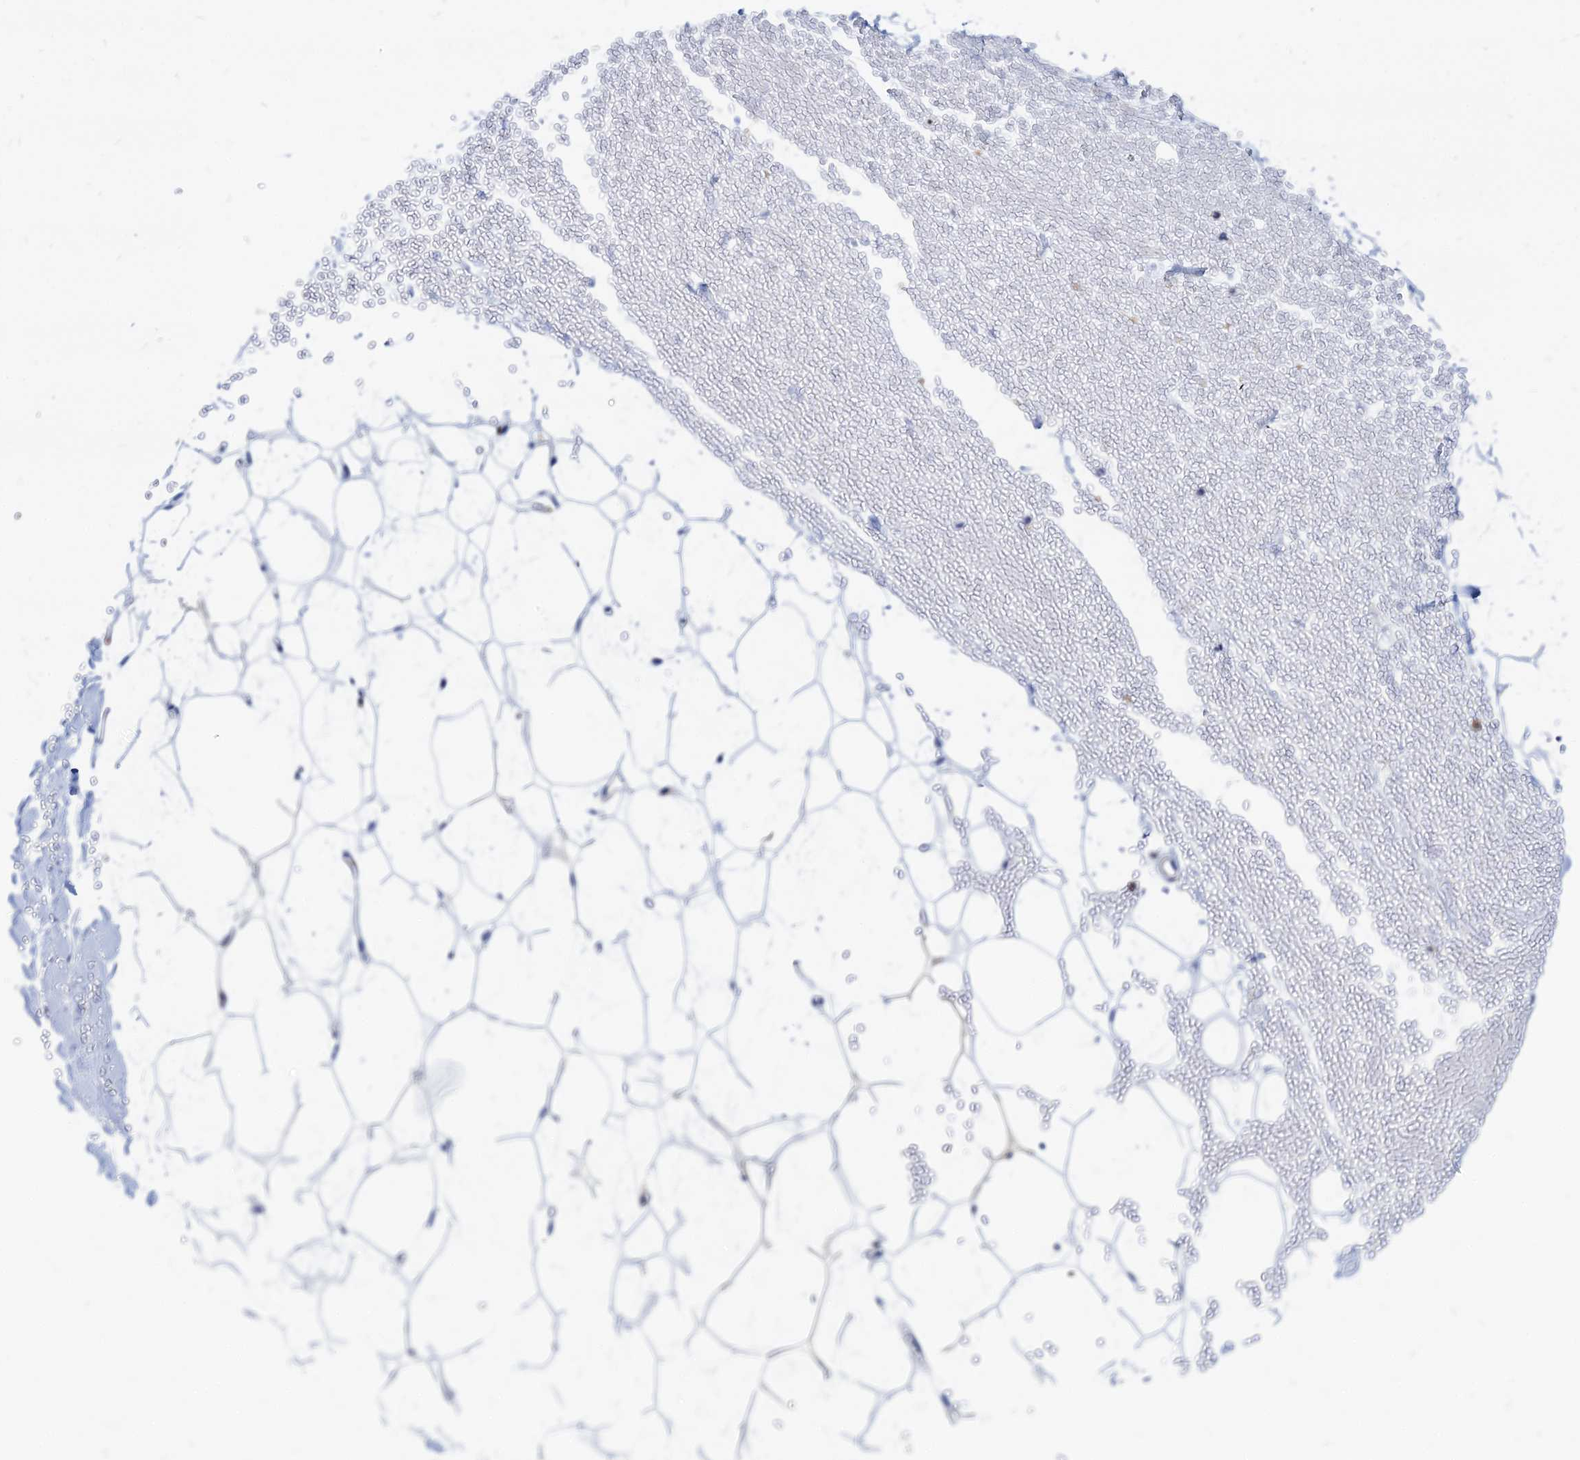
{"staining": {"intensity": "negative", "quantity": "none", "location": "none"}, "tissue": "adipose tissue", "cell_type": "Adipocytes", "image_type": "normal", "snomed": [{"axis": "morphology", "description": "Normal tissue, NOS"}, {"axis": "topography", "description": "Breast"}], "caption": "IHC photomicrograph of normal human adipose tissue stained for a protein (brown), which exhibits no positivity in adipocytes.", "gene": "LCP2", "patient": {"sex": "female", "age": 23}}